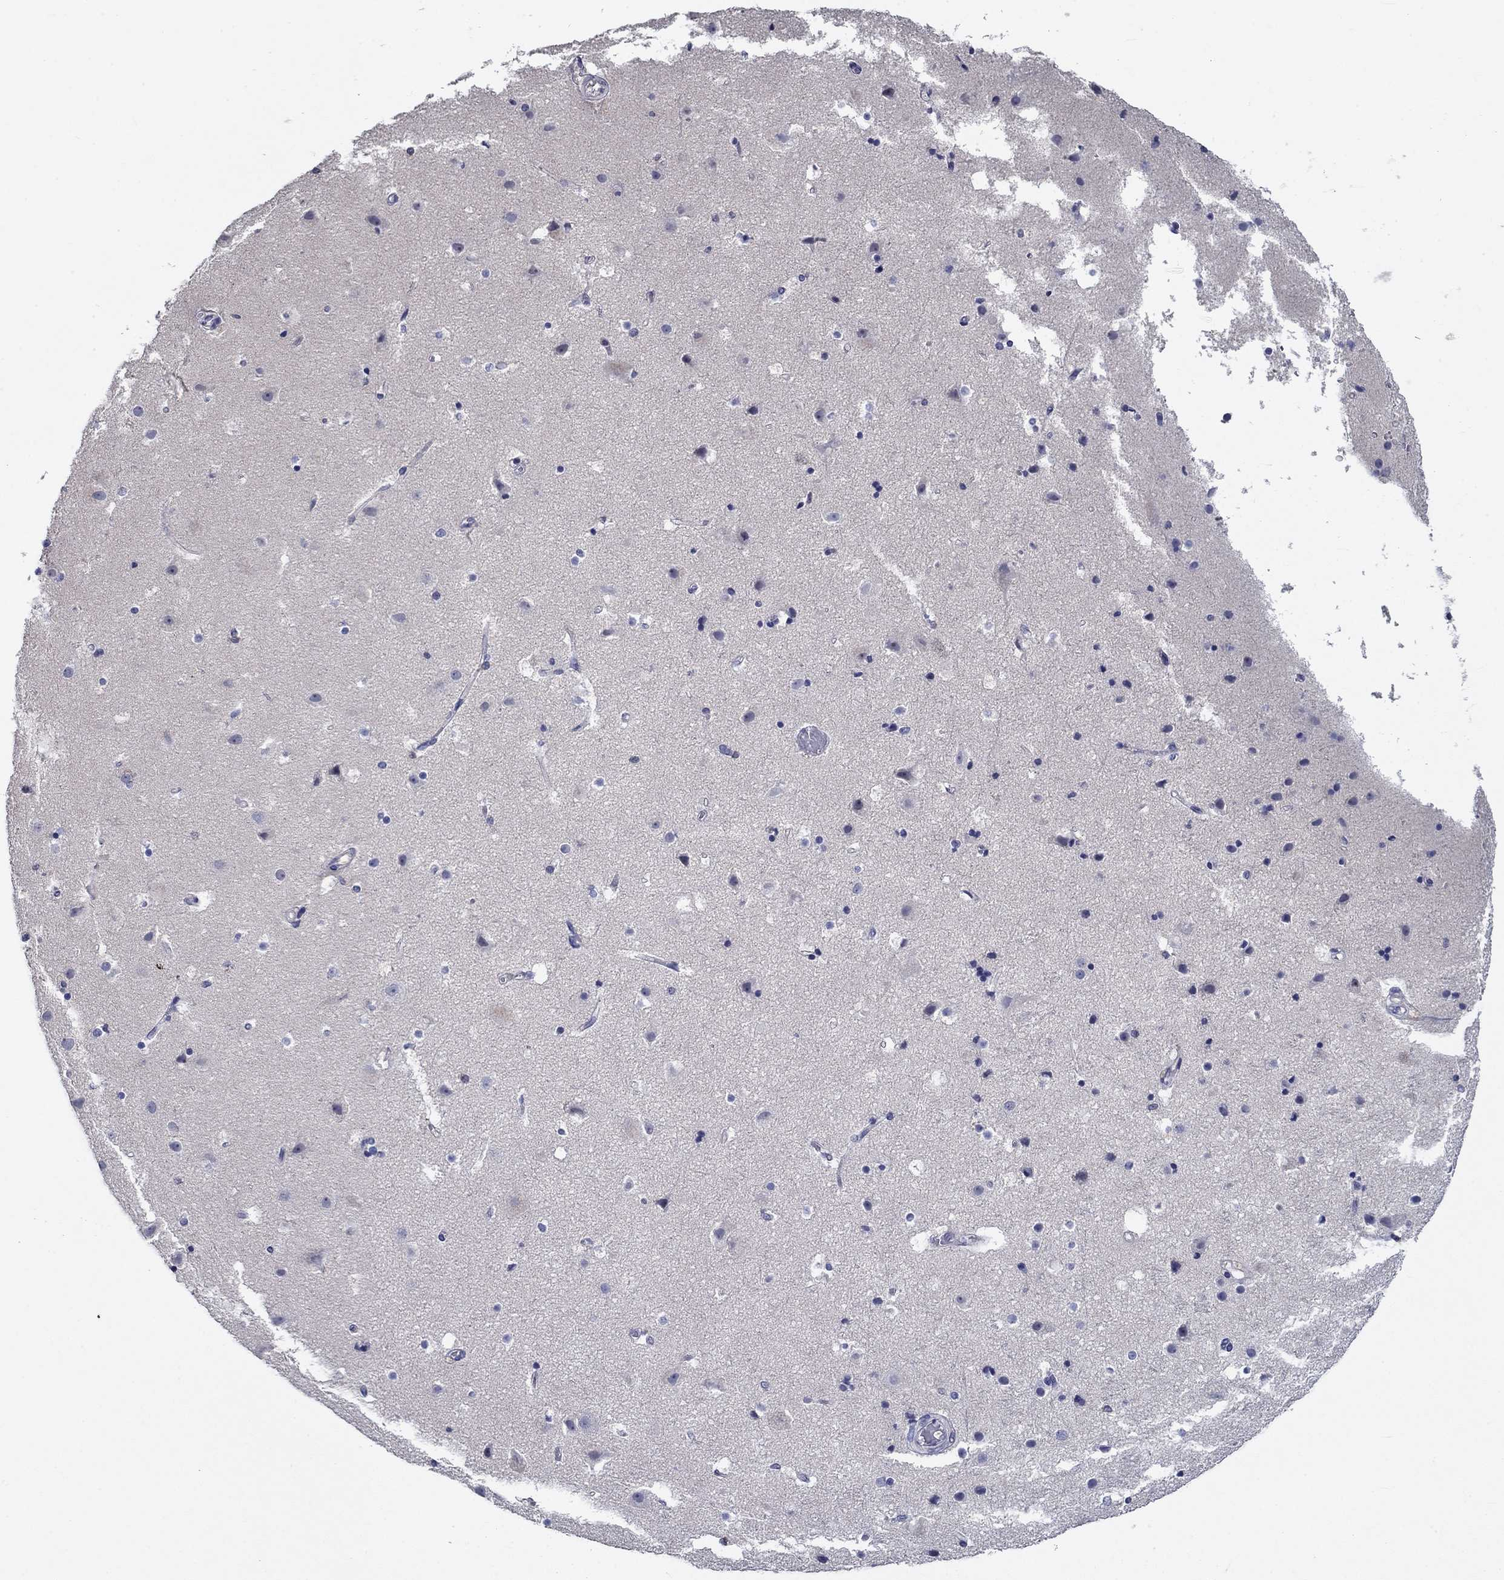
{"staining": {"intensity": "negative", "quantity": "none", "location": "none"}, "tissue": "cerebral cortex", "cell_type": "Endothelial cells", "image_type": "normal", "snomed": [{"axis": "morphology", "description": "Normal tissue, NOS"}, {"axis": "topography", "description": "Cerebral cortex"}], "caption": "Image shows no protein expression in endothelial cells of benign cerebral cortex. (DAB (3,3'-diaminobenzidine) IHC visualized using brightfield microscopy, high magnification).", "gene": "POU2F2", "patient": {"sex": "female", "age": 52}}